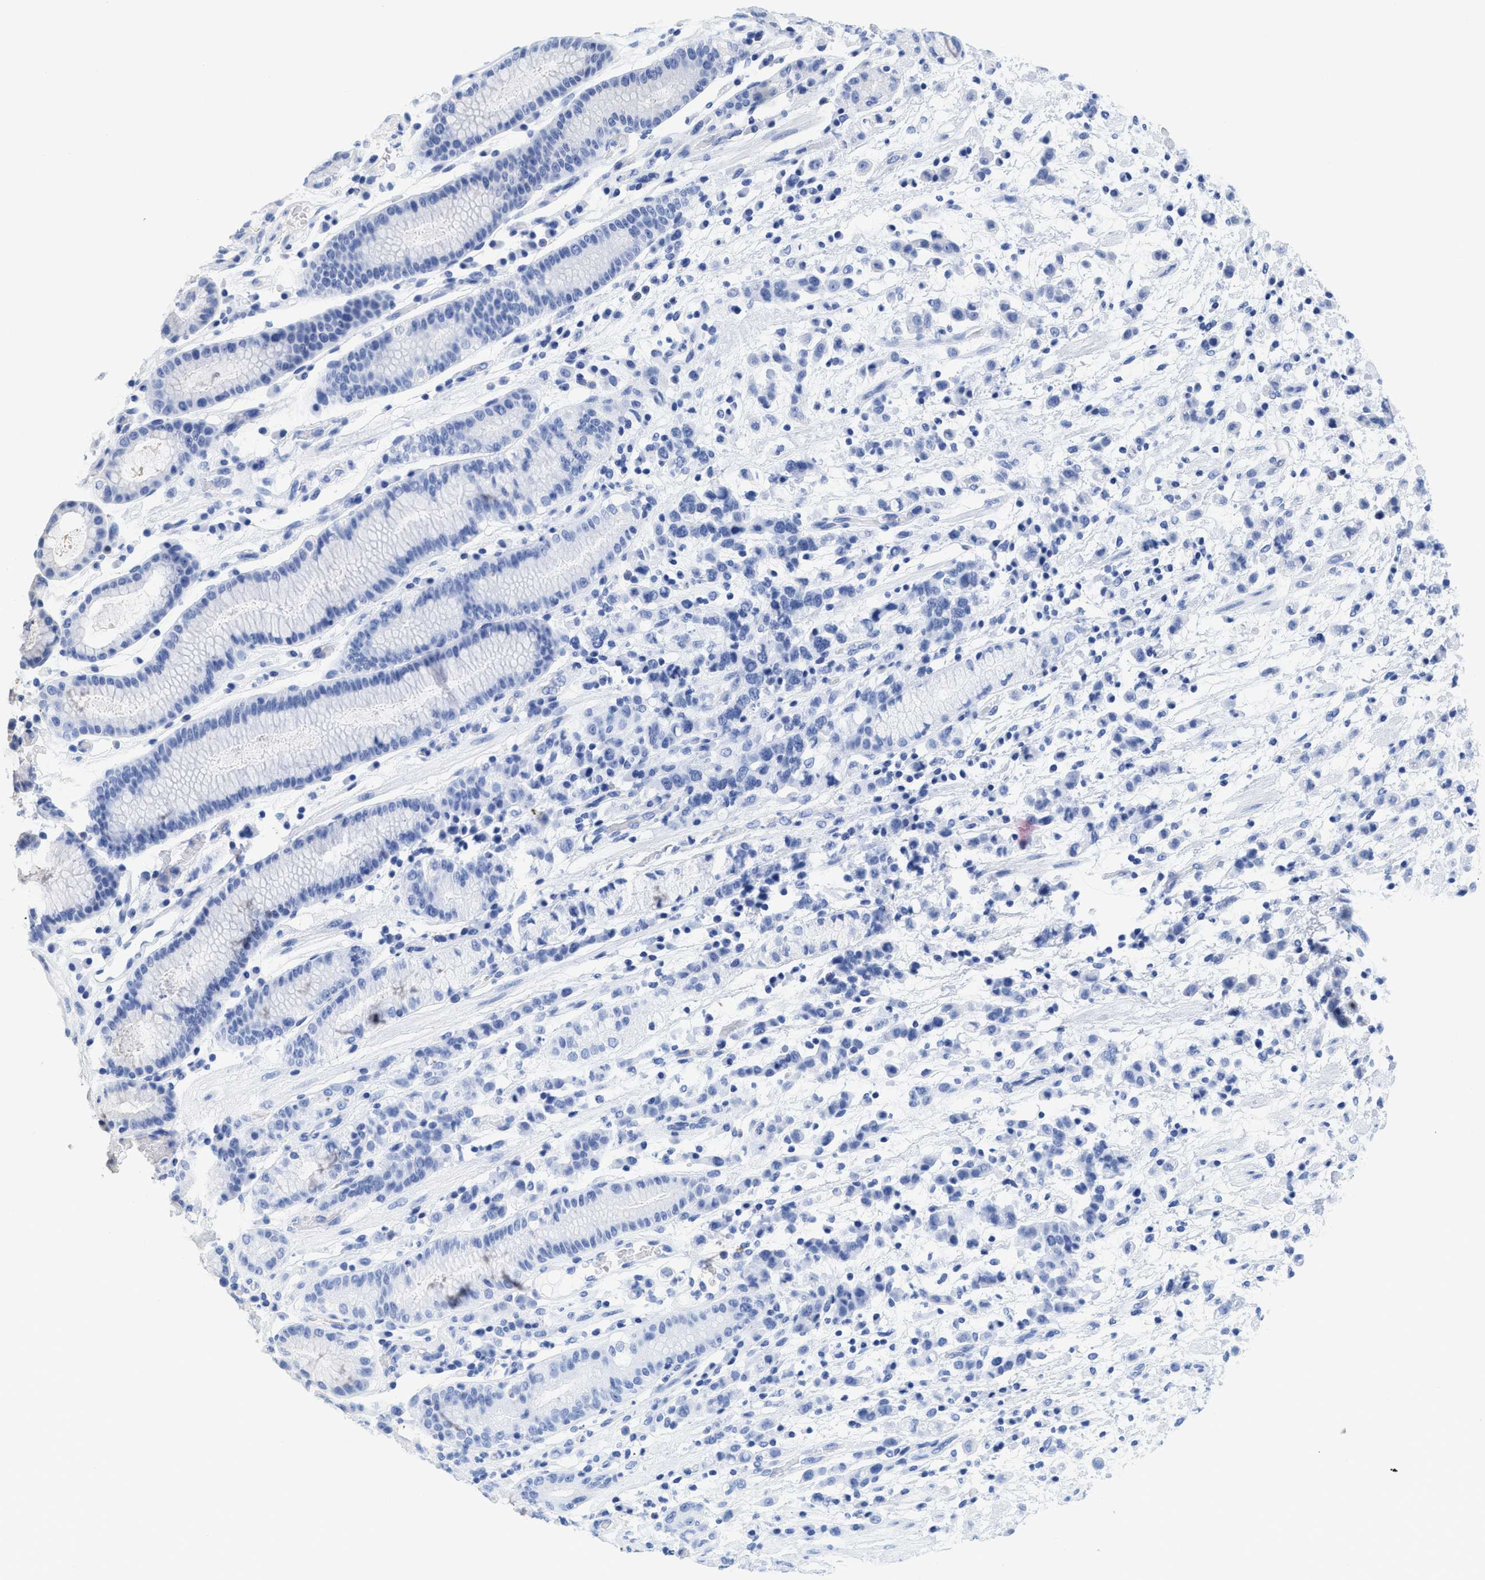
{"staining": {"intensity": "negative", "quantity": "none", "location": "none"}, "tissue": "stomach cancer", "cell_type": "Tumor cells", "image_type": "cancer", "snomed": [{"axis": "morphology", "description": "Adenocarcinoma, NOS"}, {"axis": "topography", "description": "Stomach, lower"}], "caption": "Tumor cells show no significant staining in stomach cancer (adenocarcinoma). (Stains: DAB (3,3'-diaminobenzidine) immunohistochemistry with hematoxylin counter stain, Microscopy: brightfield microscopy at high magnification).", "gene": "LDAF1", "patient": {"sex": "male", "age": 88}}